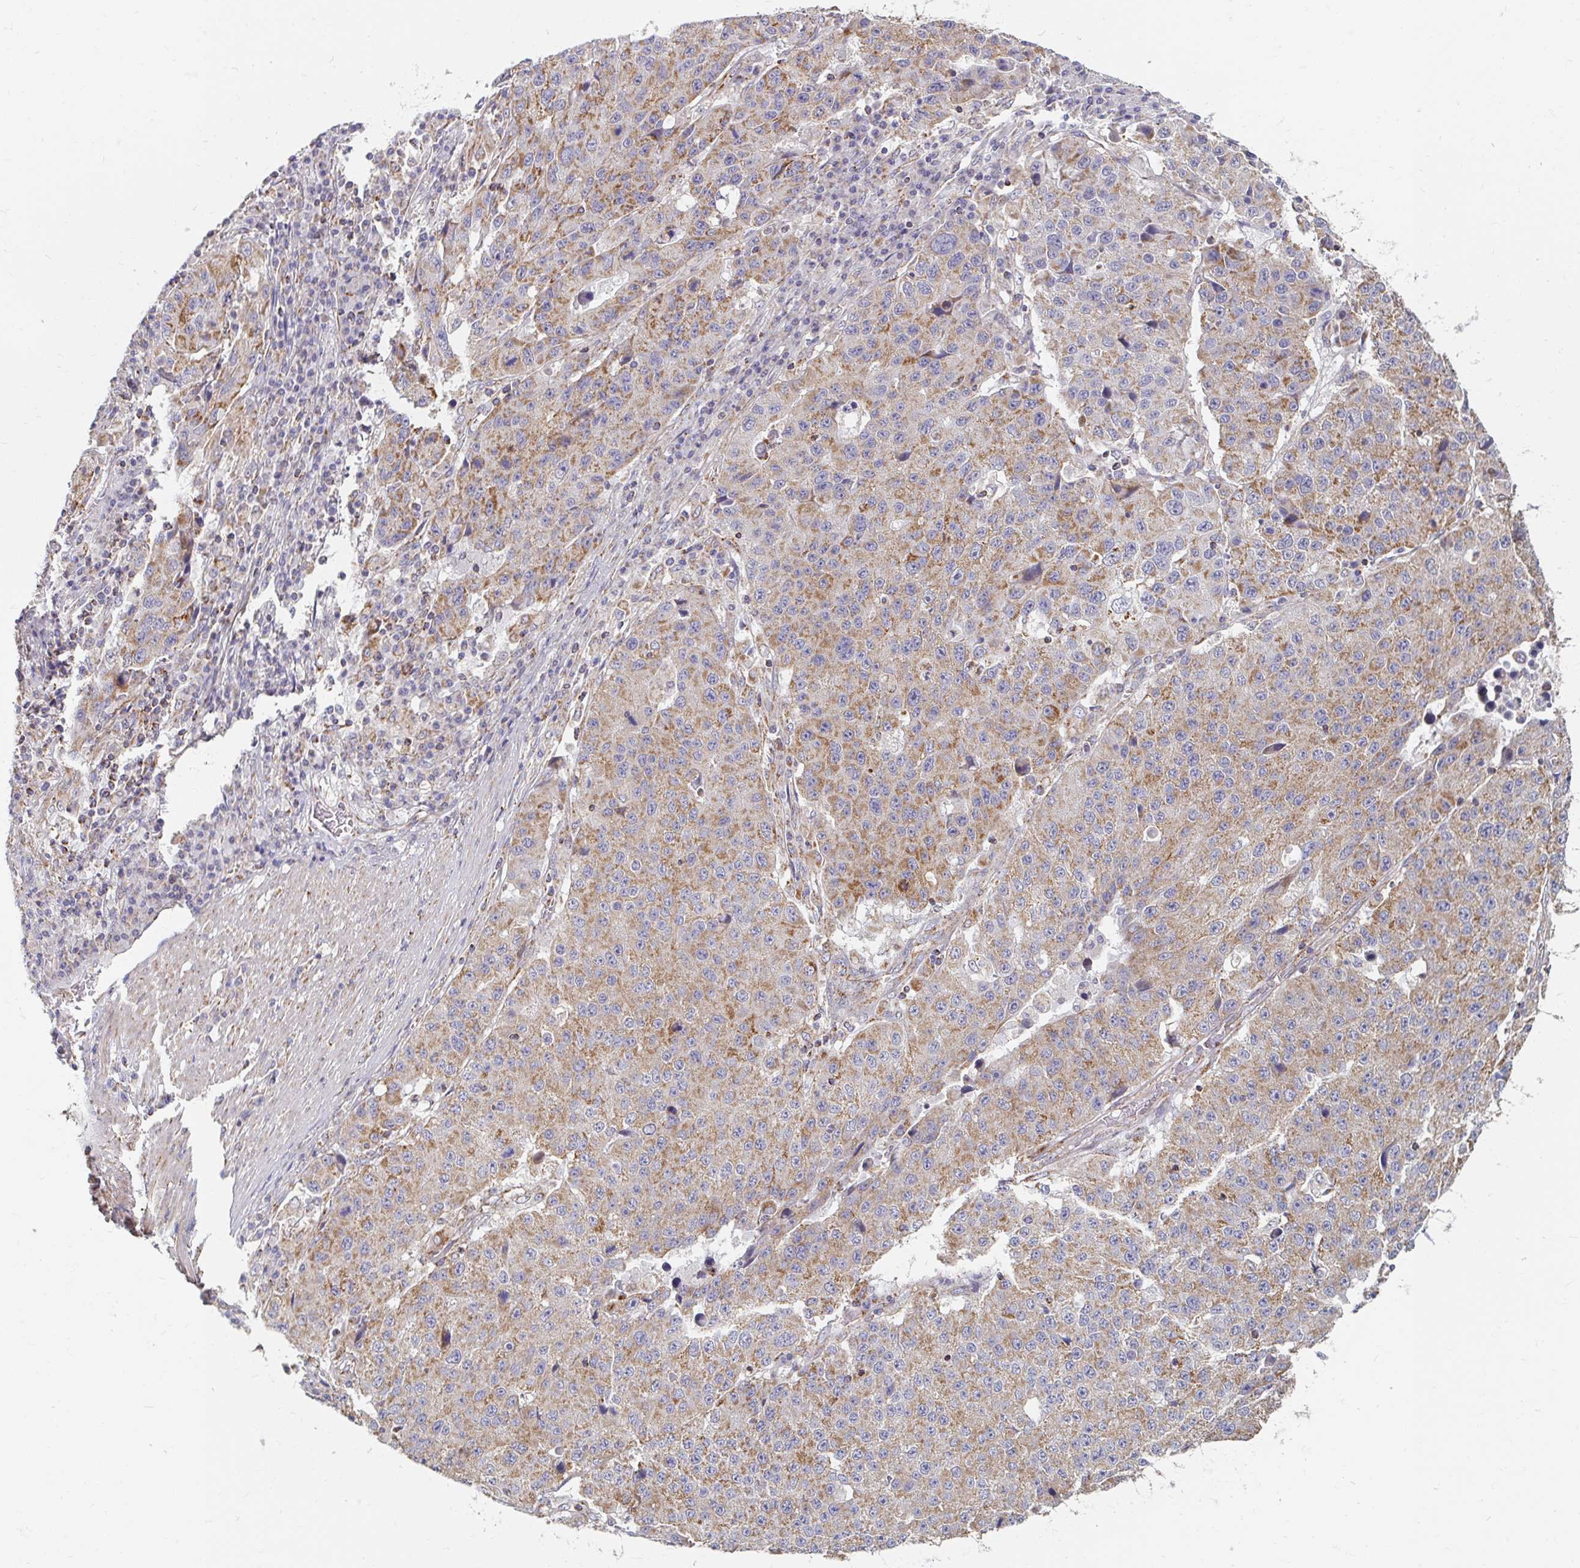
{"staining": {"intensity": "moderate", "quantity": ">75%", "location": "cytoplasmic/membranous"}, "tissue": "stomach cancer", "cell_type": "Tumor cells", "image_type": "cancer", "snomed": [{"axis": "morphology", "description": "Adenocarcinoma, NOS"}, {"axis": "topography", "description": "Stomach"}], "caption": "A brown stain highlights moderate cytoplasmic/membranous staining of a protein in human stomach adenocarcinoma tumor cells. (brown staining indicates protein expression, while blue staining denotes nuclei).", "gene": "MAVS", "patient": {"sex": "male", "age": 71}}